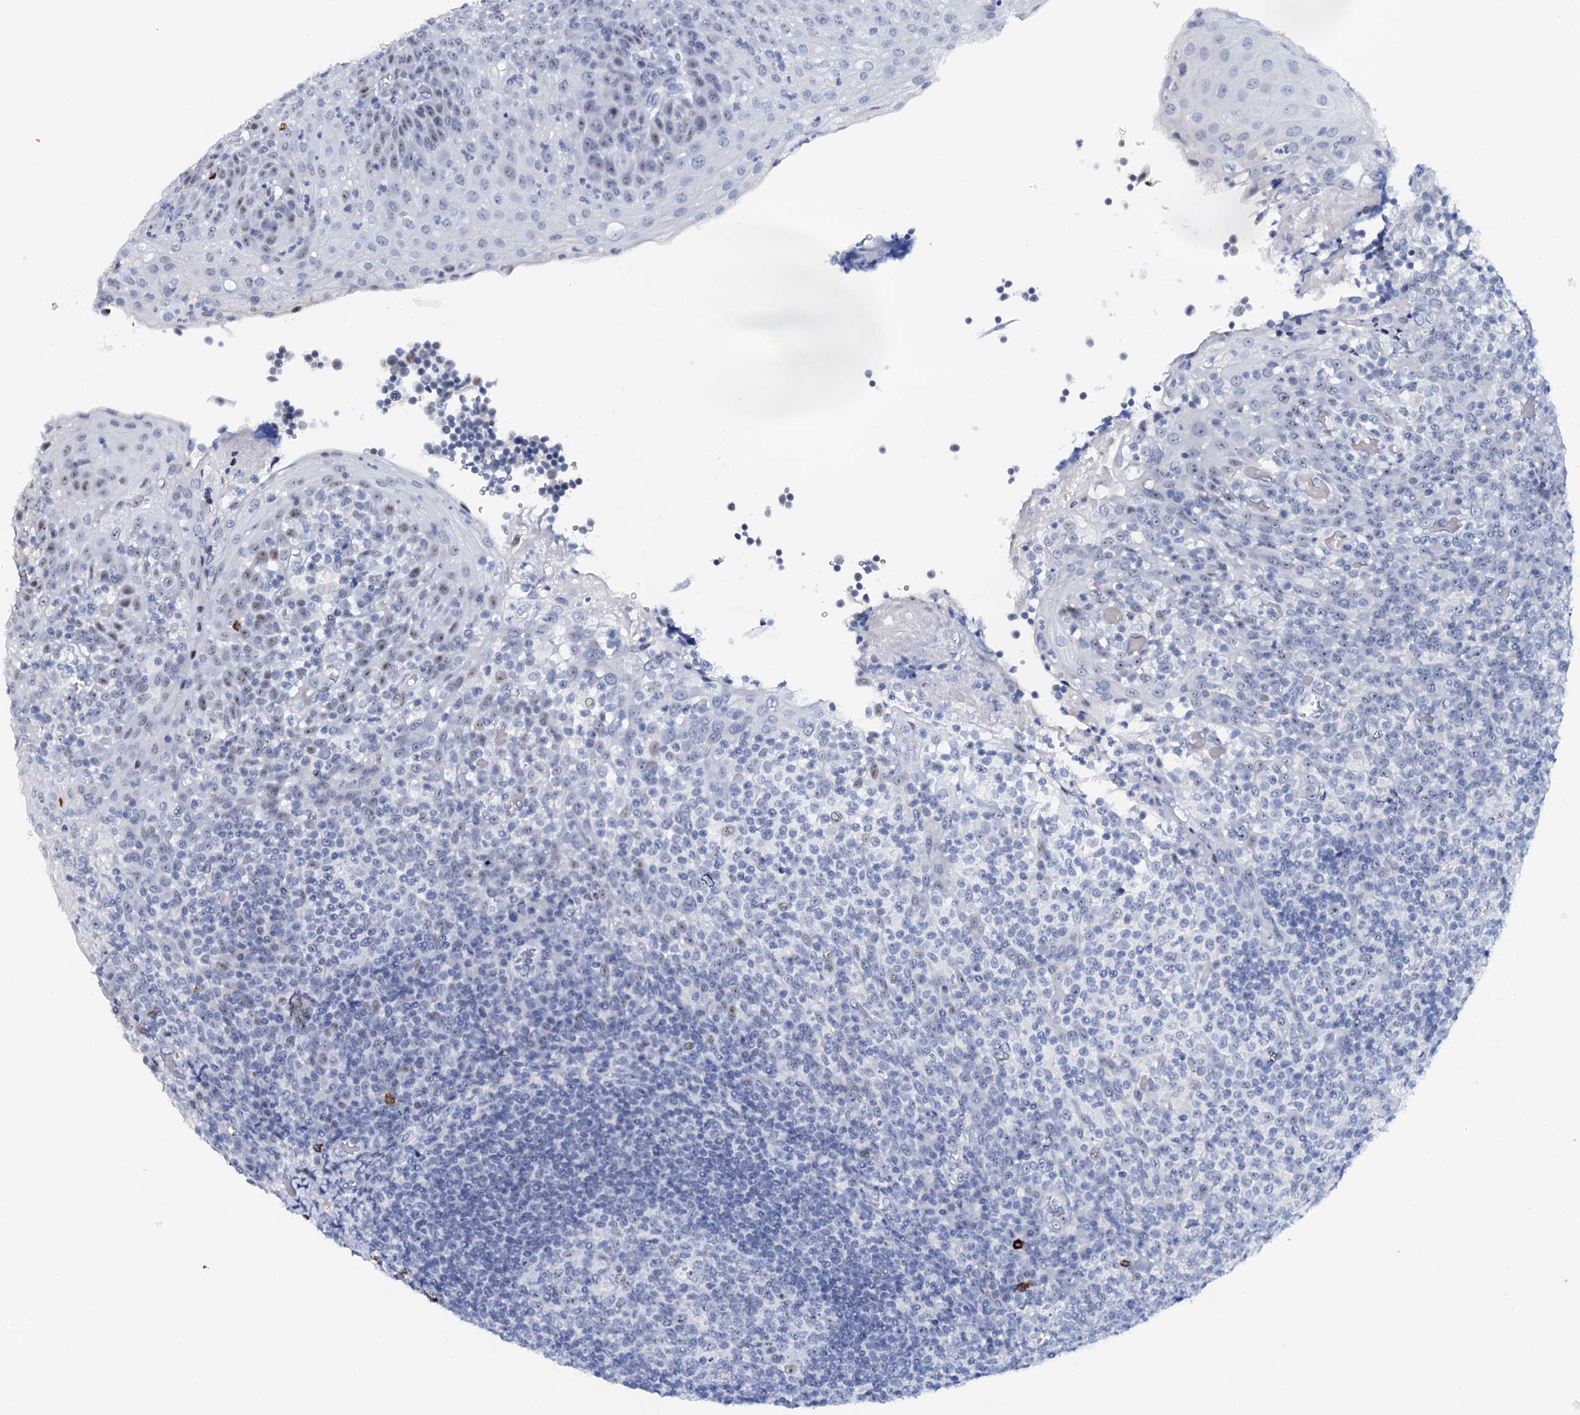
{"staining": {"intensity": "weak", "quantity": ">75%", "location": "nuclear"}, "tissue": "tonsil", "cell_type": "Germinal center cells", "image_type": "normal", "snomed": [{"axis": "morphology", "description": "Normal tissue, NOS"}, {"axis": "topography", "description": "Tonsil"}], "caption": "Brown immunohistochemical staining in normal tonsil shows weak nuclear staining in about >75% of germinal center cells. The protein is shown in brown color, while the nuclei are stained blue.", "gene": "NEUROG3", "patient": {"sex": "female", "age": 19}}